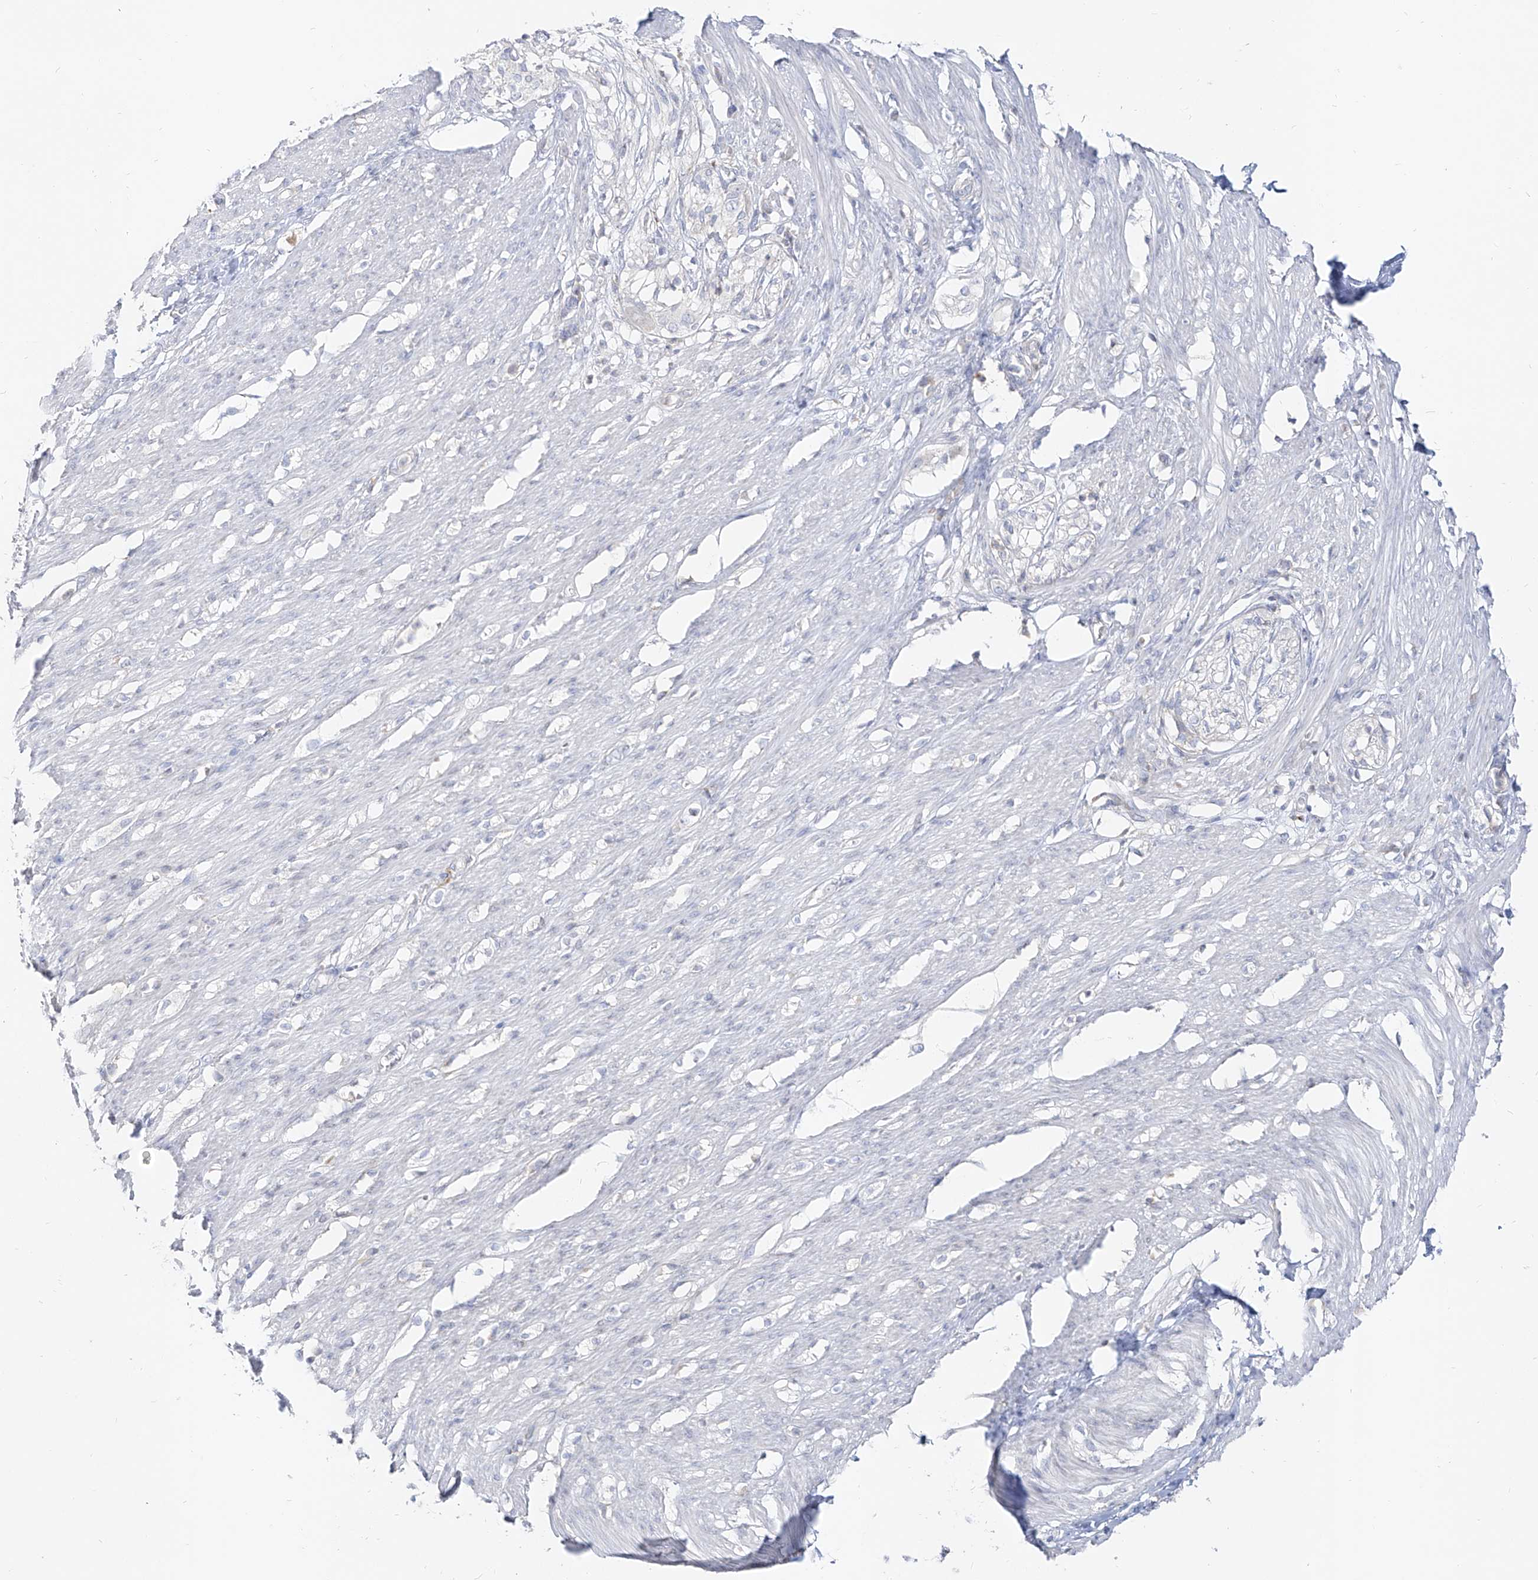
{"staining": {"intensity": "negative", "quantity": "none", "location": "none"}, "tissue": "smooth muscle", "cell_type": "Smooth muscle cells", "image_type": "normal", "snomed": [{"axis": "morphology", "description": "Normal tissue, NOS"}, {"axis": "morphology", "description": "Adenocarcinoma, NOS"}, {"axis": "topography", "description": "Colon"}, {"axis": "topography", "description": "Peripheral nerve tissue"}], "caption": "There is no significant expression in smooth muscle cells of smooth muscle. (Brightfield microscopy of DAB (3,3'-diaminobenzidine) IHC at high magnification).", "gene": "RBFOX3", "patient": {"sex": "male", "age": 14}}